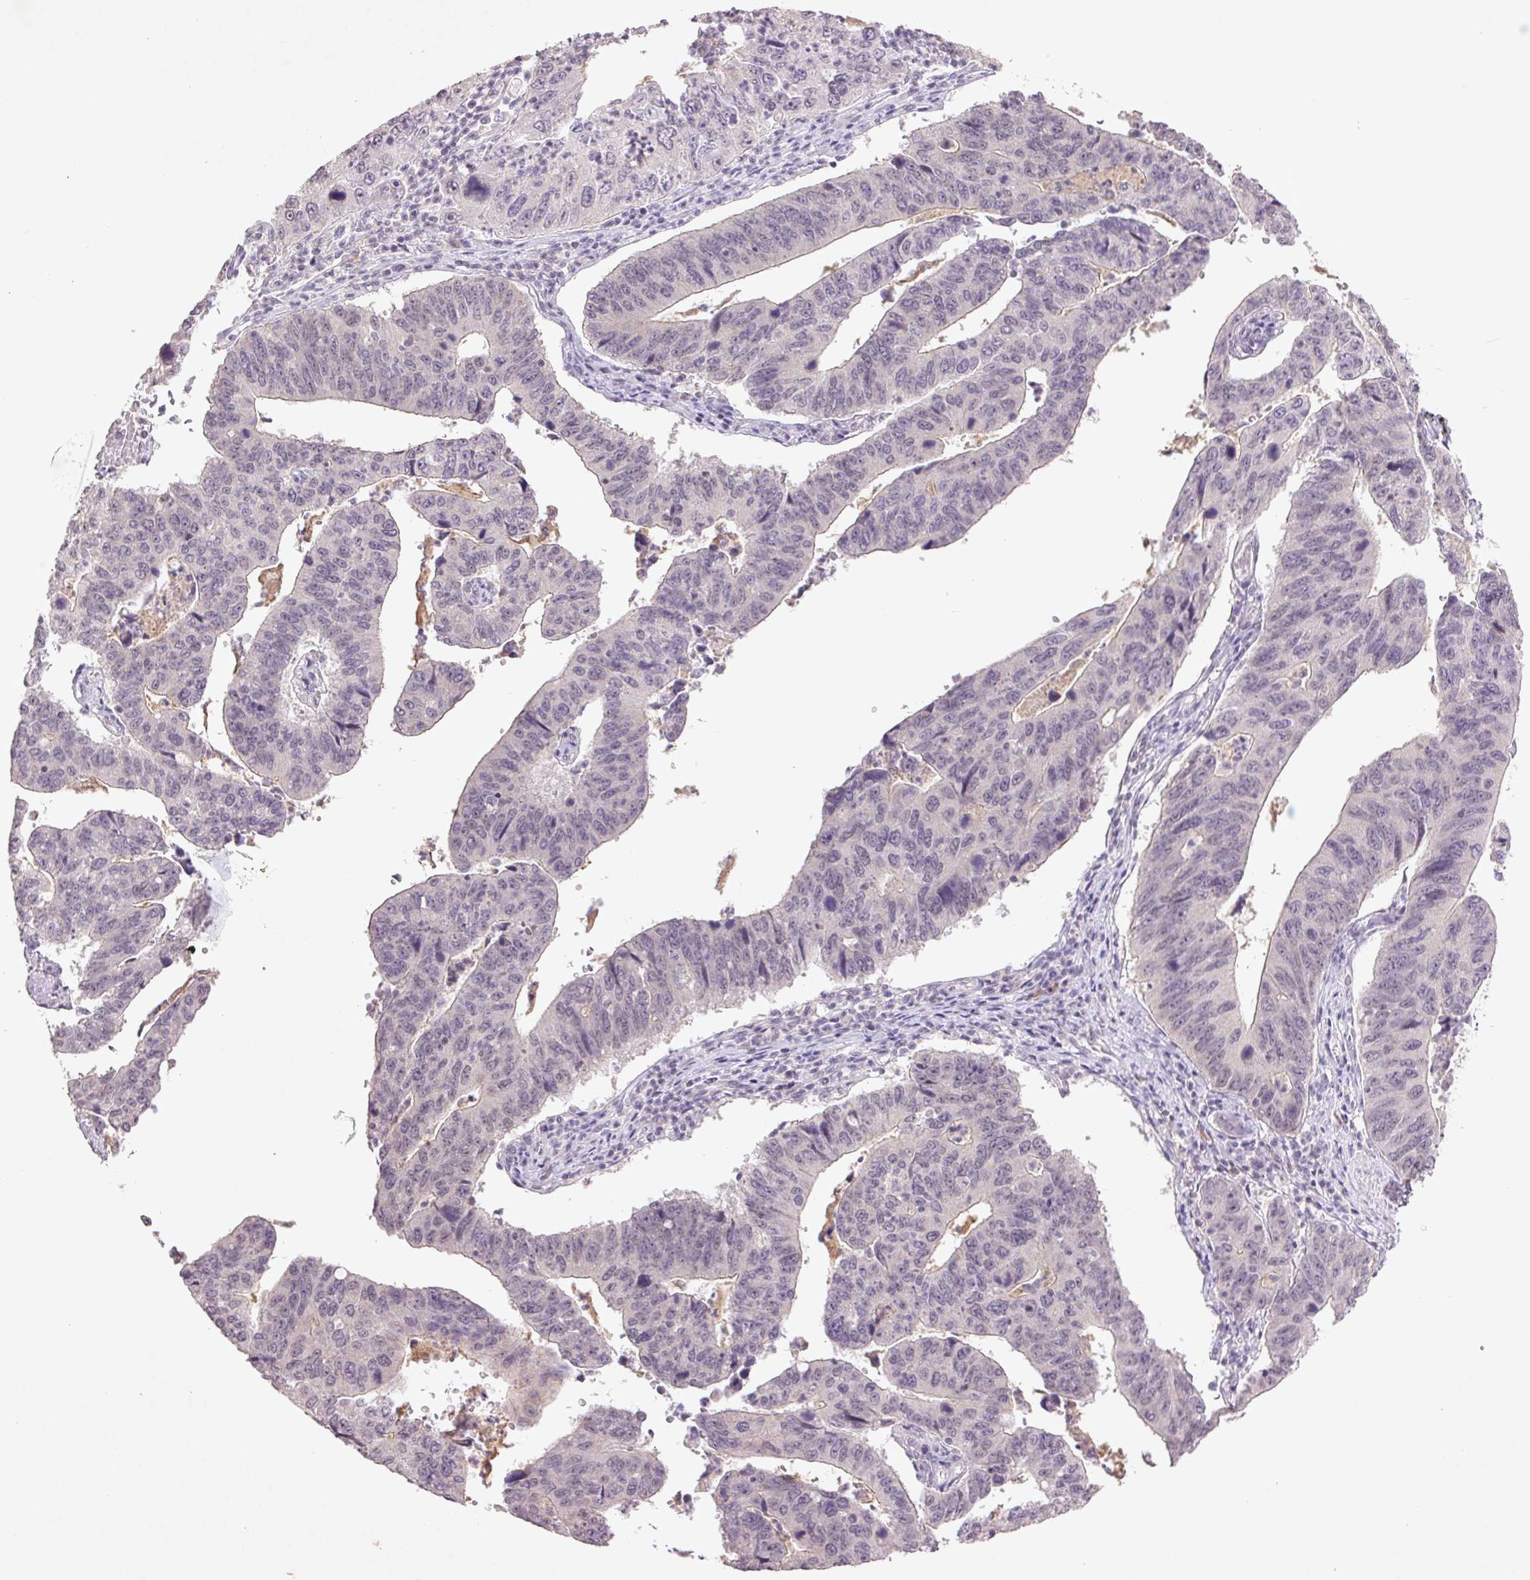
{"staining": {"intensity": "negative", "quantity": "none", "location": "none"}, "tissue": "stomach cancer", "cell_type": "Tumor cells", "image_type": "cancer", "snomed": [{"axis": "morphology", "description": "Adenocarcinoma, NOS"}, {"axis": "topography", "description": "Stomach"}], "caption": "Tumor cells are negative for protein expression in human stomach adenocarcinoma.", "gene": "FAM168B", "patient": {"sex": "male", "age": 59}}